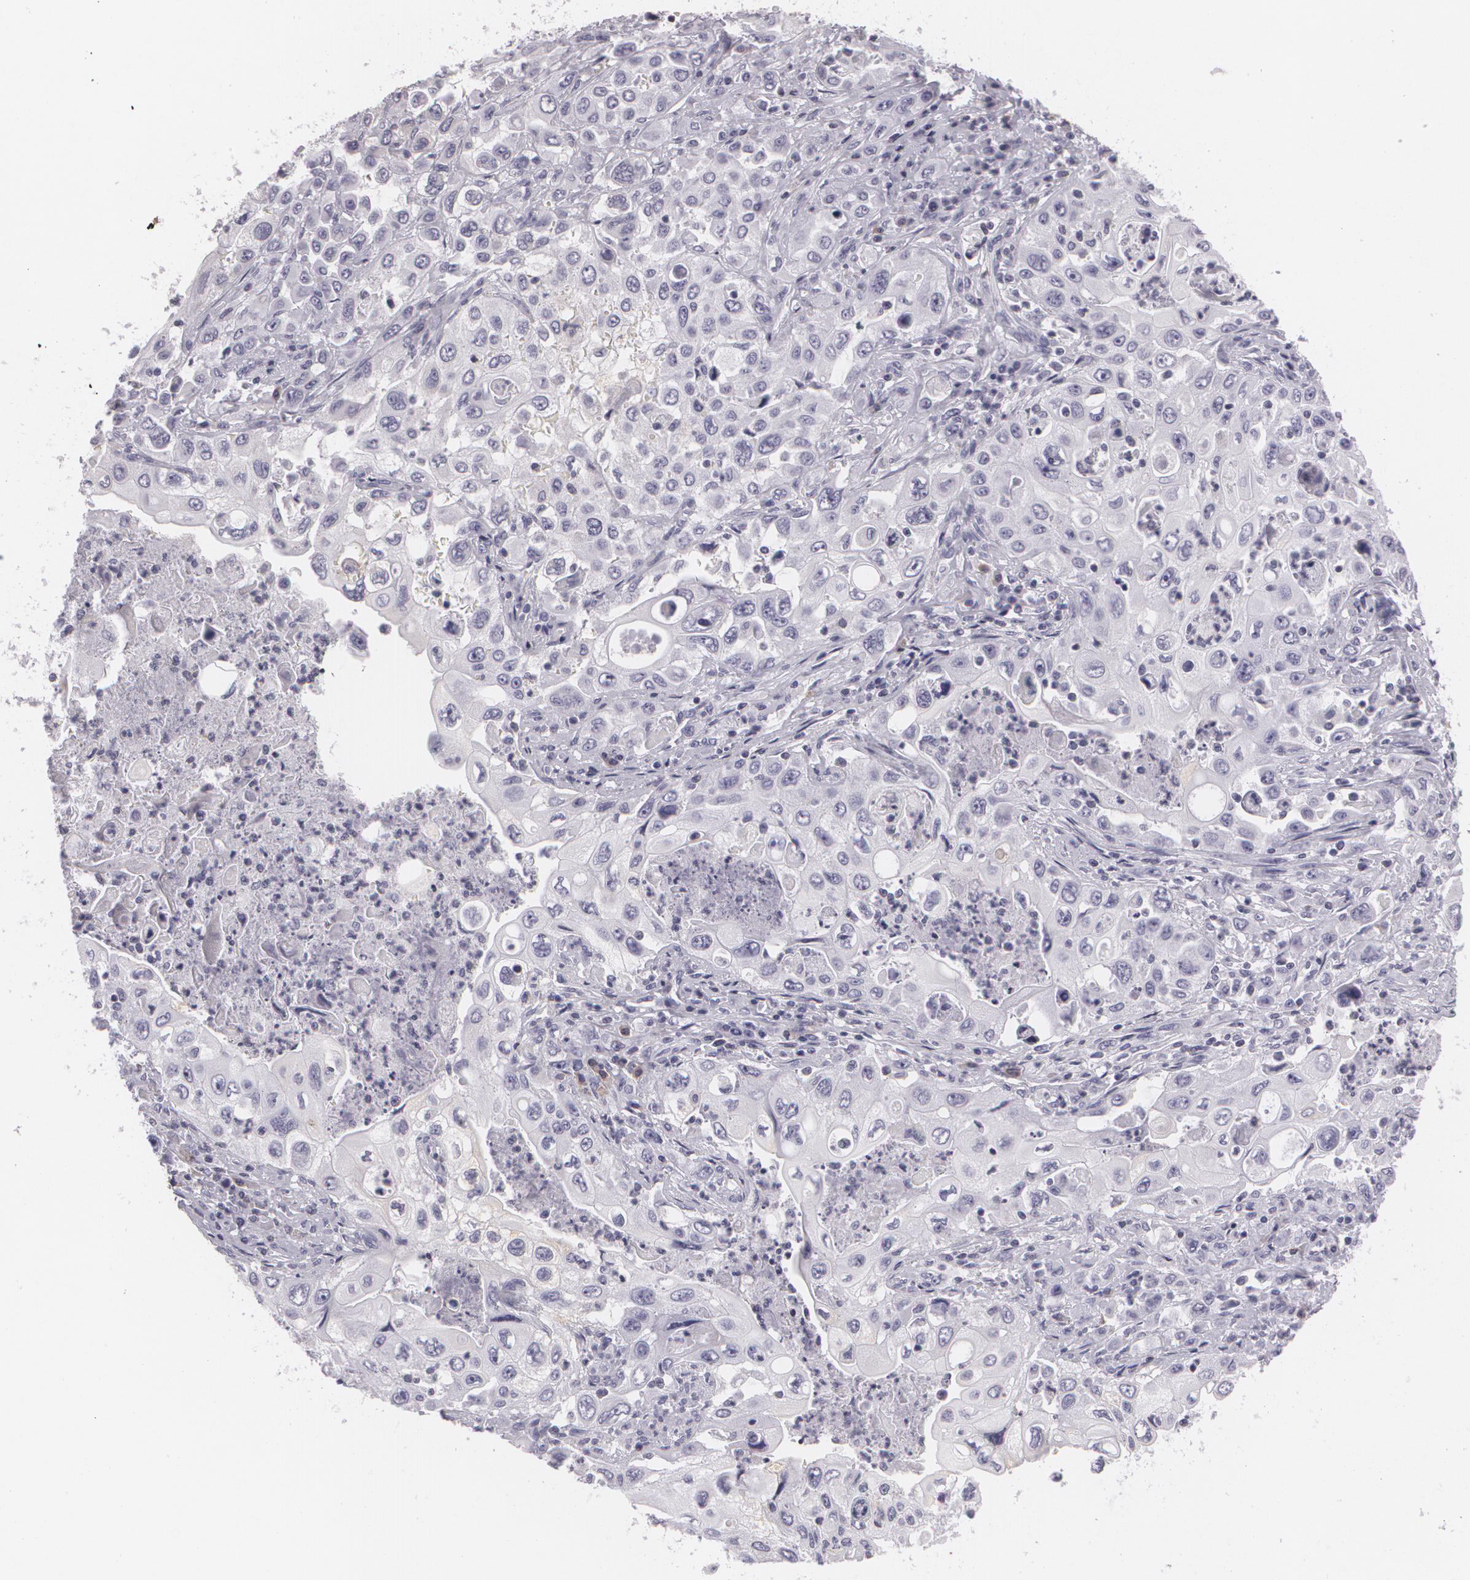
{"staining": {"intensity": "negative", "quantity": "none", "location": "none"}, "tissue": "pancreatic cancer", "cell_type": "Tumor cells", "image_type": "cancer", "snomed": [{"axis": "morphology", "description": "Adenocarcinoma, NOS"}, {"axis": "topography", "description": "Pancreas"}], "caption": "This photomicrograph is of pancreatic cancer stained with immunohistochemistry to label a protein in brown with the nuclei are counter-stained blue. There is no expression in tumor cells.", "gene": "MAP2", "patient": {"sex": "male", "age": 70}}